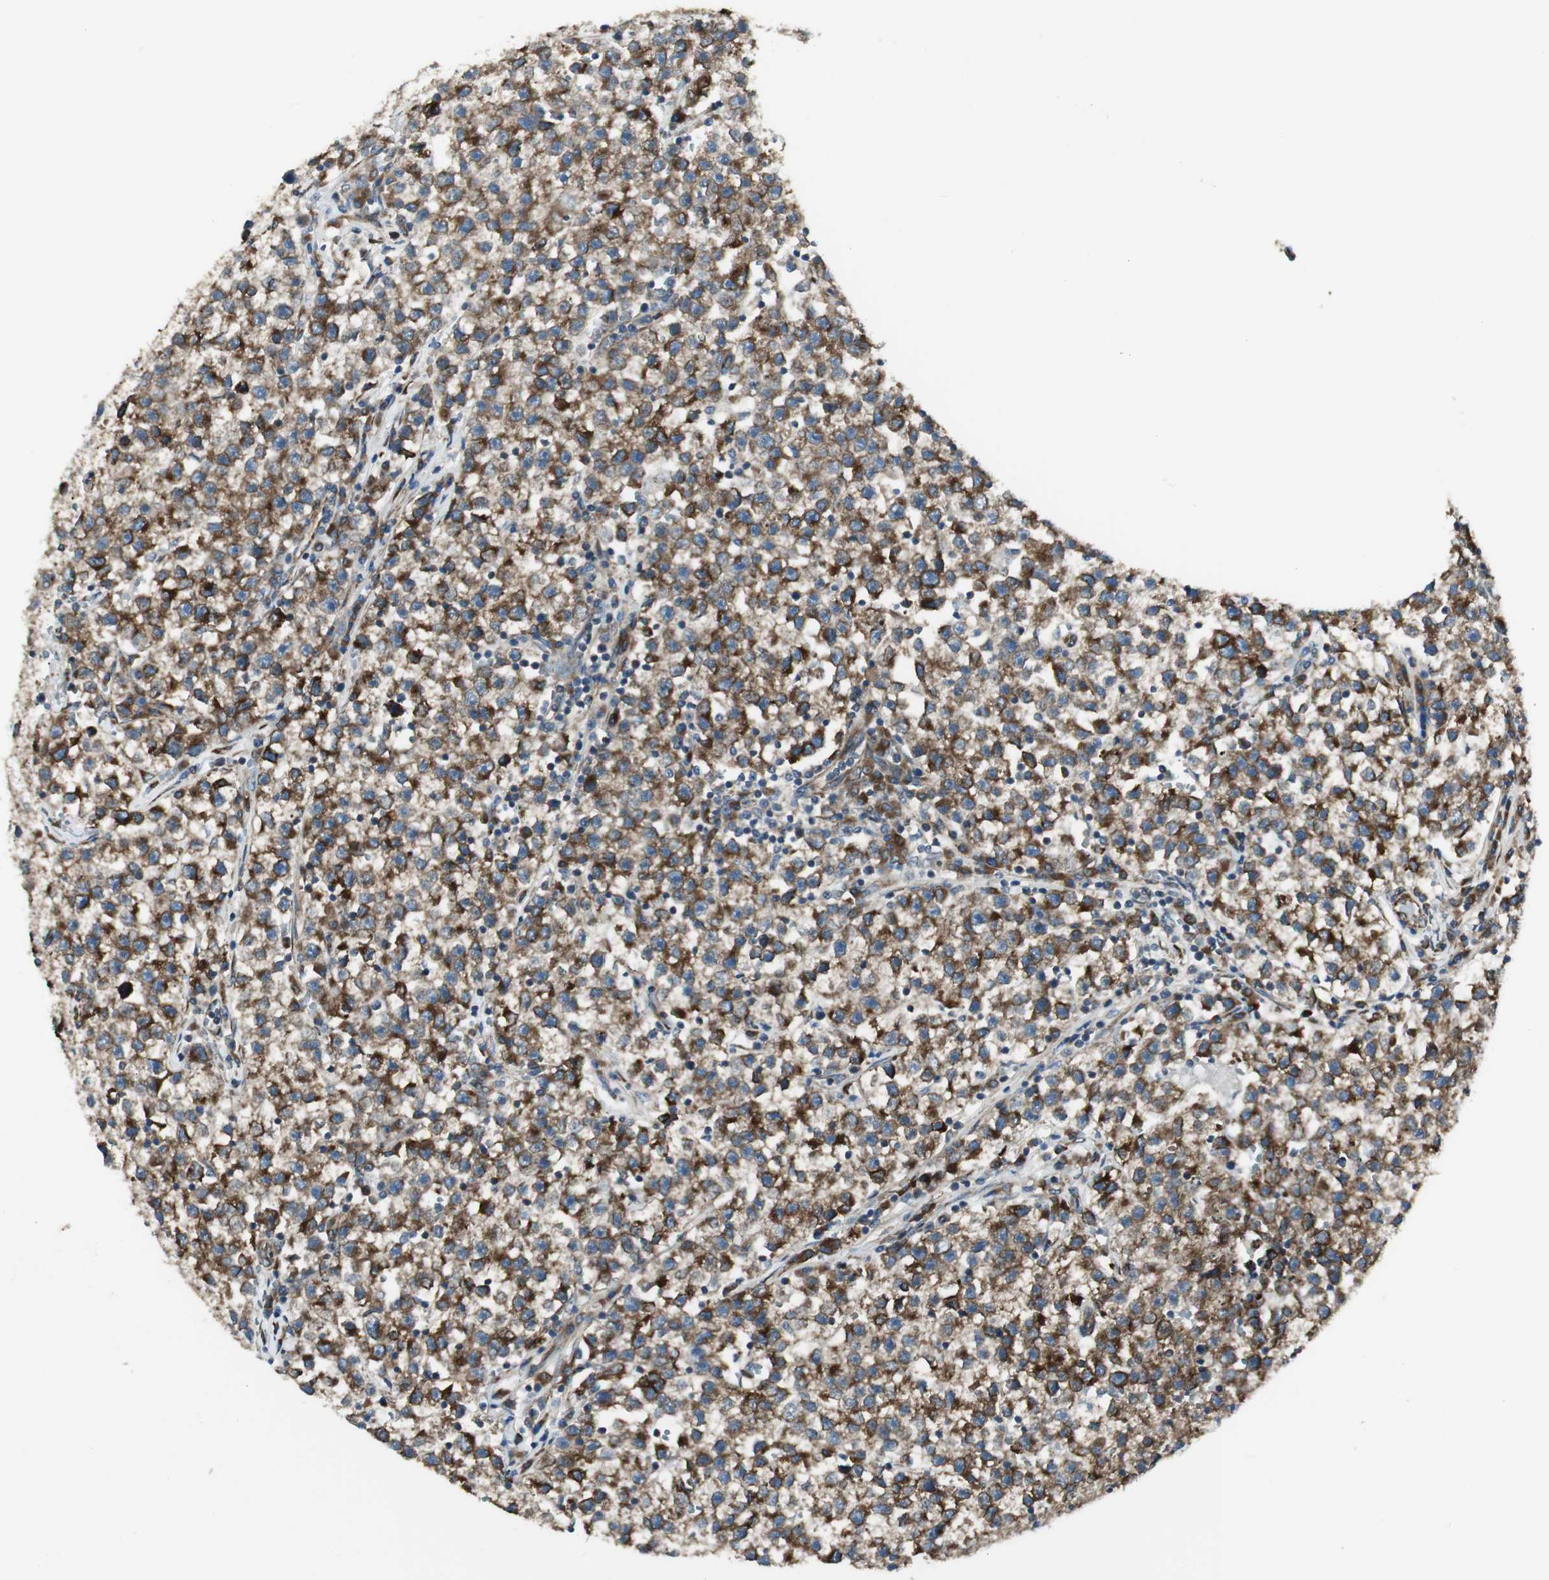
{"staining": {"intensity": "strong", "quantity": ">75%", "location": "cytoplasmic/membranous"}, "tissue": "testis cancer", "cell_type": "Tumor cells", "image_type": "cancer", "snomed": [{"axis": "morphology", "description": "Seminoma, NOS"}, {"axis": "topography", "description": "Testis"}], "caption": "Tumor cells reveal strong cytoplasmic/membranous positivity in approximately >75% of cells in seminoma (testis). (DAB IHC, brown staining for protein, blue staining for nuclei).", "gene": "PRKG1", "patient": {"sex": "male", "age": 22}}